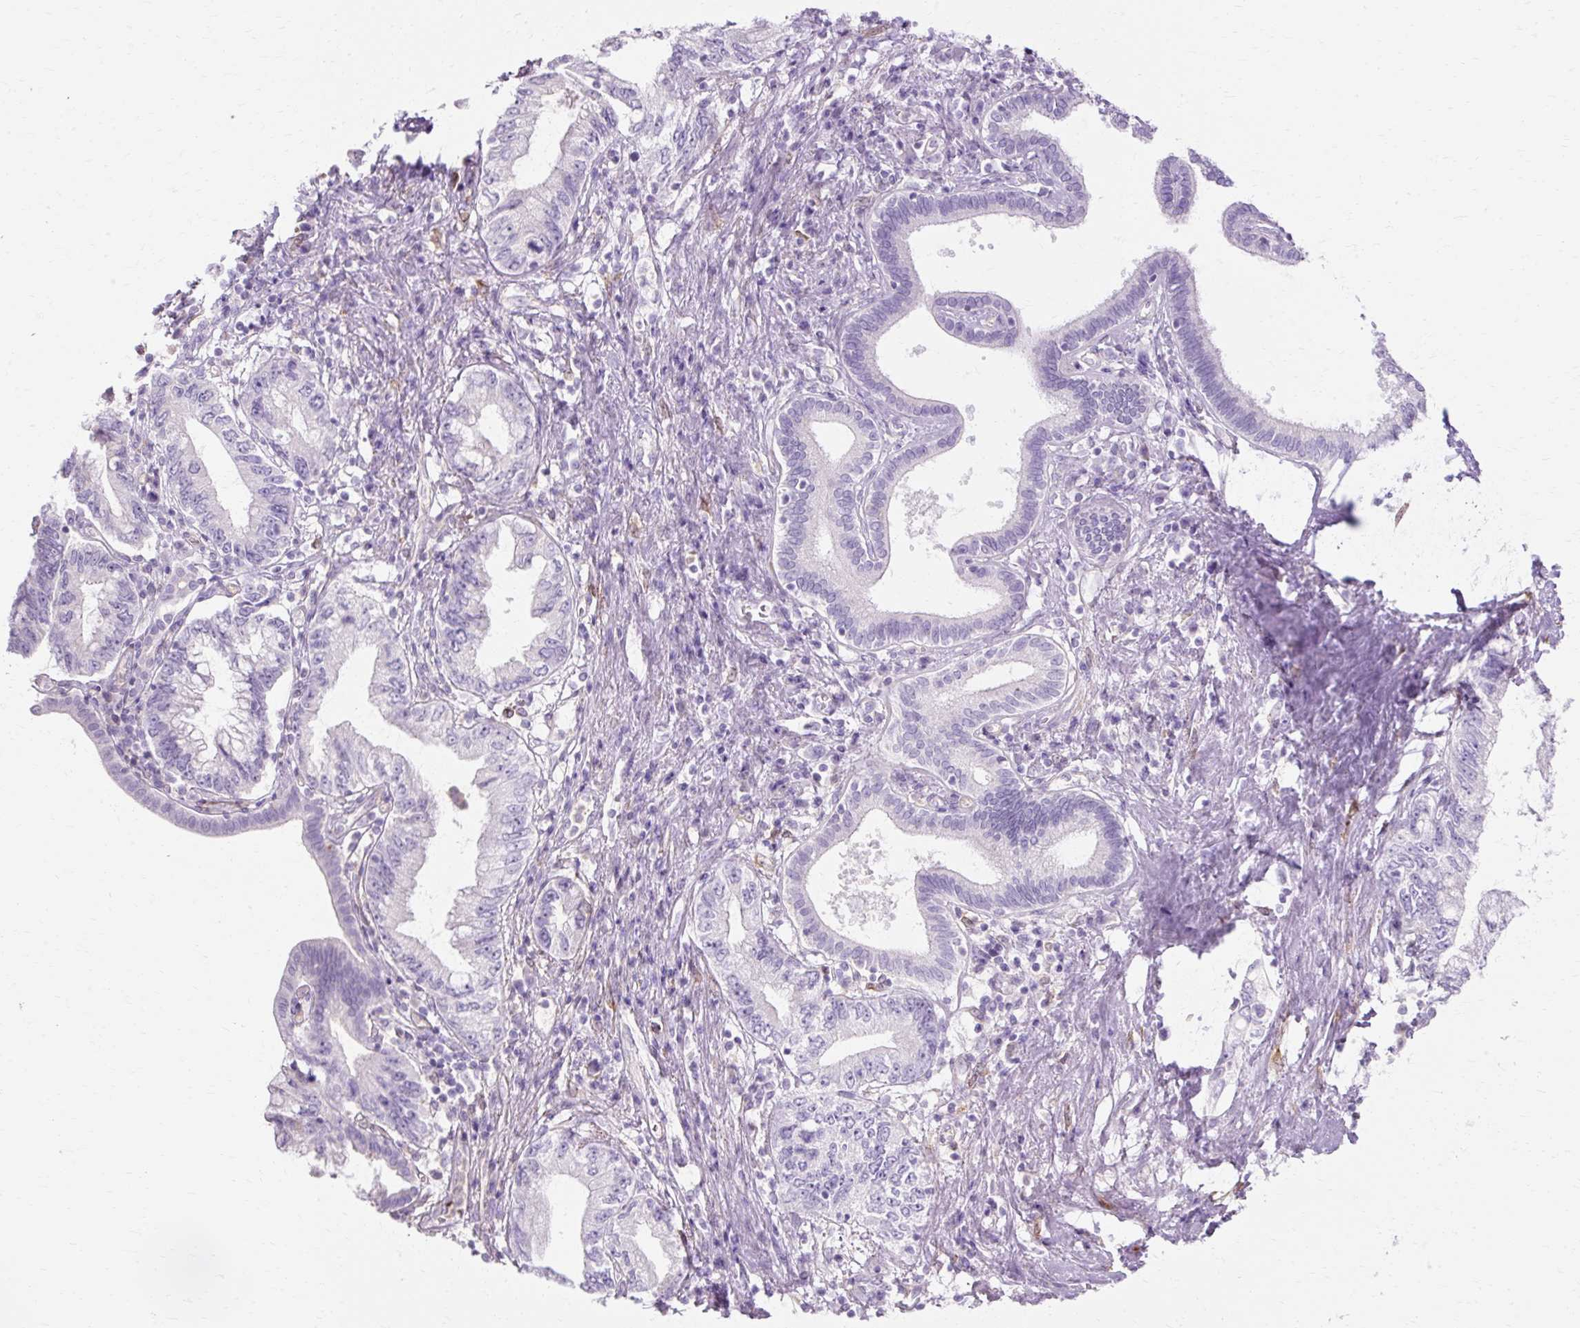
{"staining": {"intensity": "negative", "quantity": "none", "location": "none"}, "tissue": "pancreatic cancer", "cell_type": "Tumor cells", "image_type": "cancer", "snomed": [{"axis": "morphology", "description": "Adenocarcinoma, NOS"}, {"axis": "topography", "description": "Pancreas"}], "caption": "IHC micrograph of neoplastic tissue: human pancreatic adenocarcinoma stained with DAB reveals no significant protein expression in tumor cells.", "gene": "HSD11B1", "patient": {"sex": "female", "age": 73}}